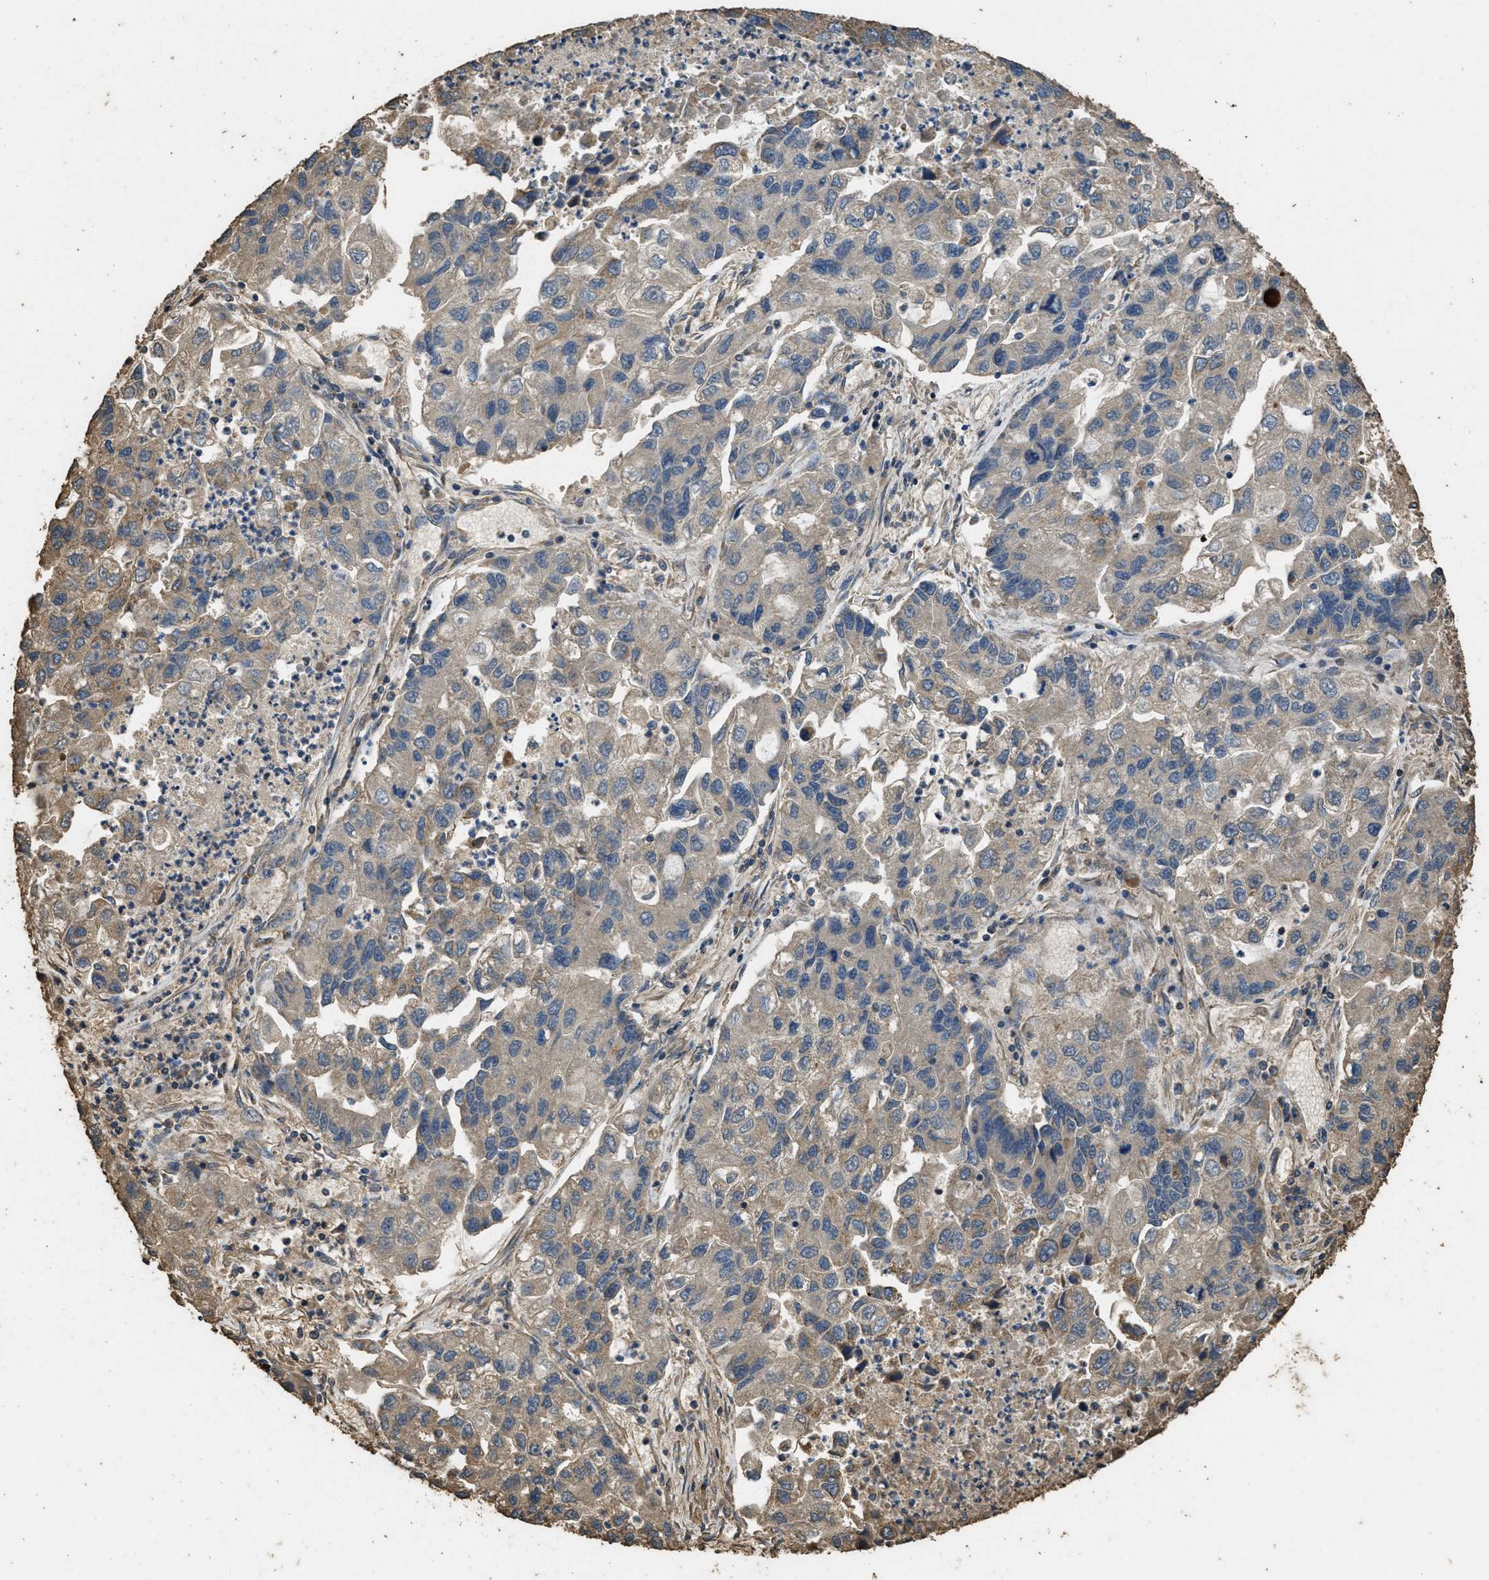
{"staining": {"intensity": "weak", "quantity": "25%-75%", "location": "cytoplasmic/membranous"}, "tissue": "lung cancer", "cell_type": "Tumor cells", "image_type": "cancer", "snomed": [{"axis": "morphology", "description": "Adenocarcinoma, NOS"}, {"axis": "topography", "description": "Lung"}], "caption": "Lung adenocarcinoma stained for a protein (brown) demonstrates weak cytoplasmic/membranous positive staining in about 25%-75% of tumor cells.", "gene": "CYRIA", "patient": {"sex": "female", "age": 51}}